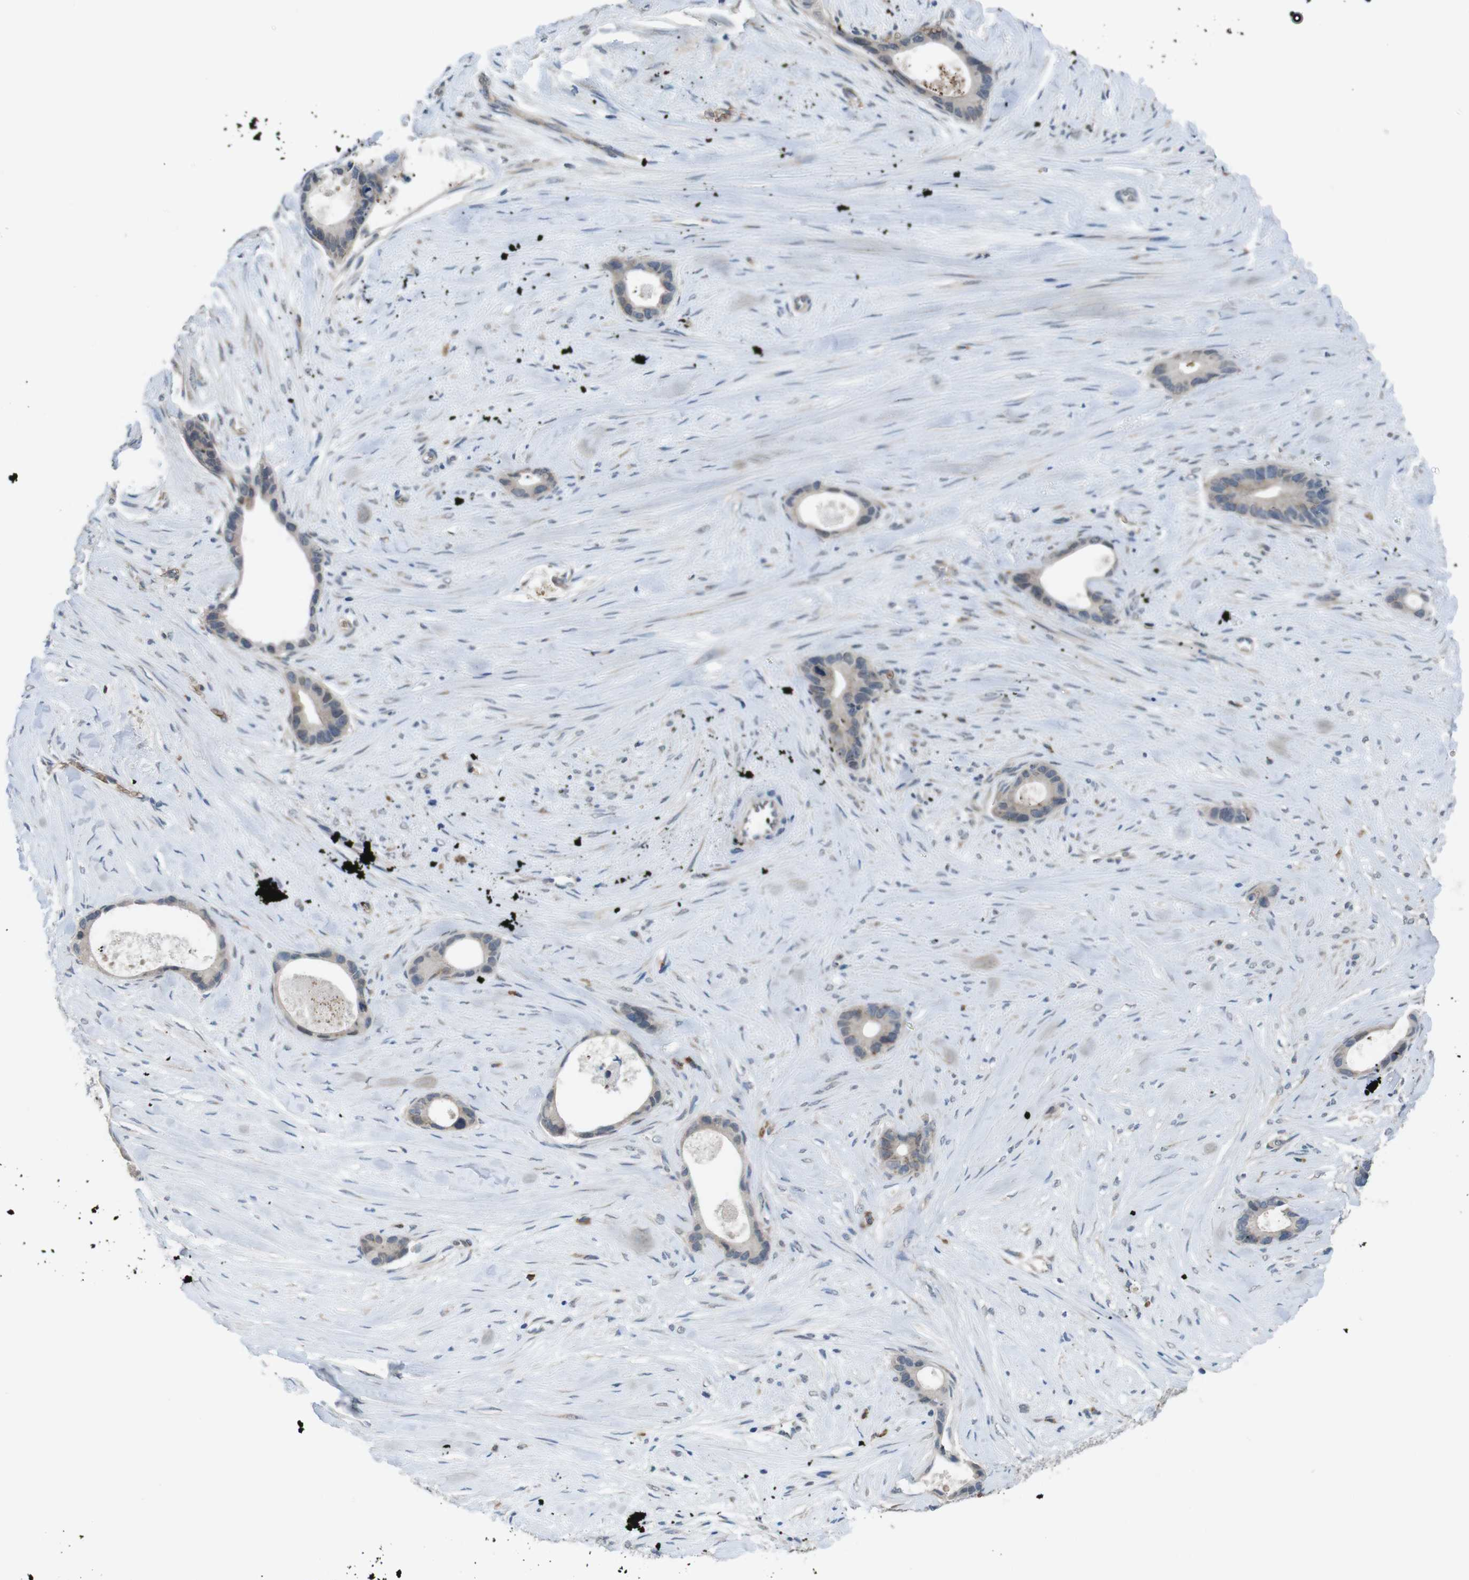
{"staining": {"intensity": "weak", "quantity": "25%-75%", "location": "cytoplasmic/membranous"}, "tissue": "liver cancer", "cell_type": "Tumor cells", "image_type": "cancer", "snomed": [{"axis": "morphology", "description": "Cholangiocarcinoma"}, {"axis": "topography", "description": "Liver"}], "caption": "Liver cholangiocarcinoma tissue demonstrates weak cytoplasmic/membranous staining in approximately 25%-75% of tumor cells", "gene": "GYPA", "patient": {"sex": "female", "age": 55}}